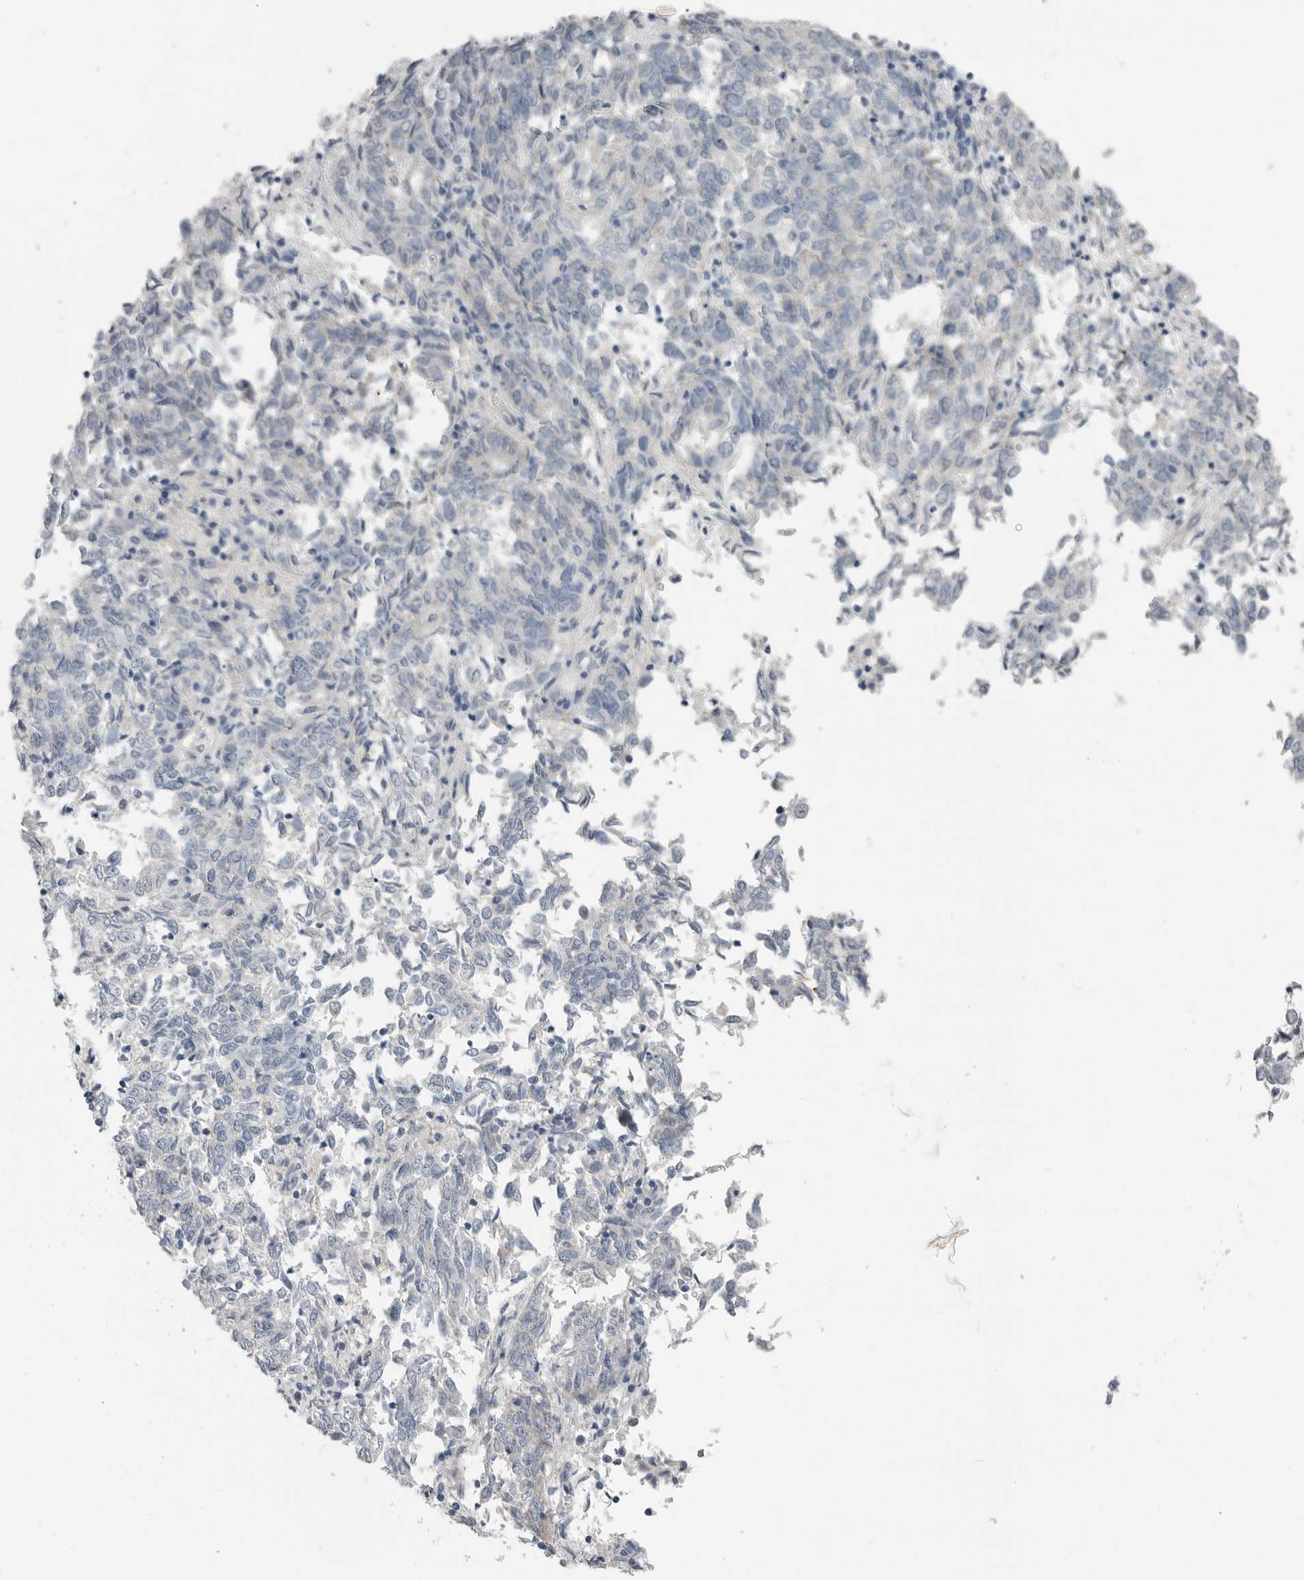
{"staining": {"intensity": "negative", "quantity": "none", "location": "none"}, "tissue": "endometrial cancer", "cell_type": "Tumor cells", "image_type": "cancer", "snomed": [{"axis": "morphology", "description": "Adenocarcinoma, NOS"}, {"axis": "topography", "description": "Endometrium"}], "caption": "Tumor cells show no significant staining in endometrial cancer.", "gene": "PLN", "patient": {"sex": "female", "age": 80}}